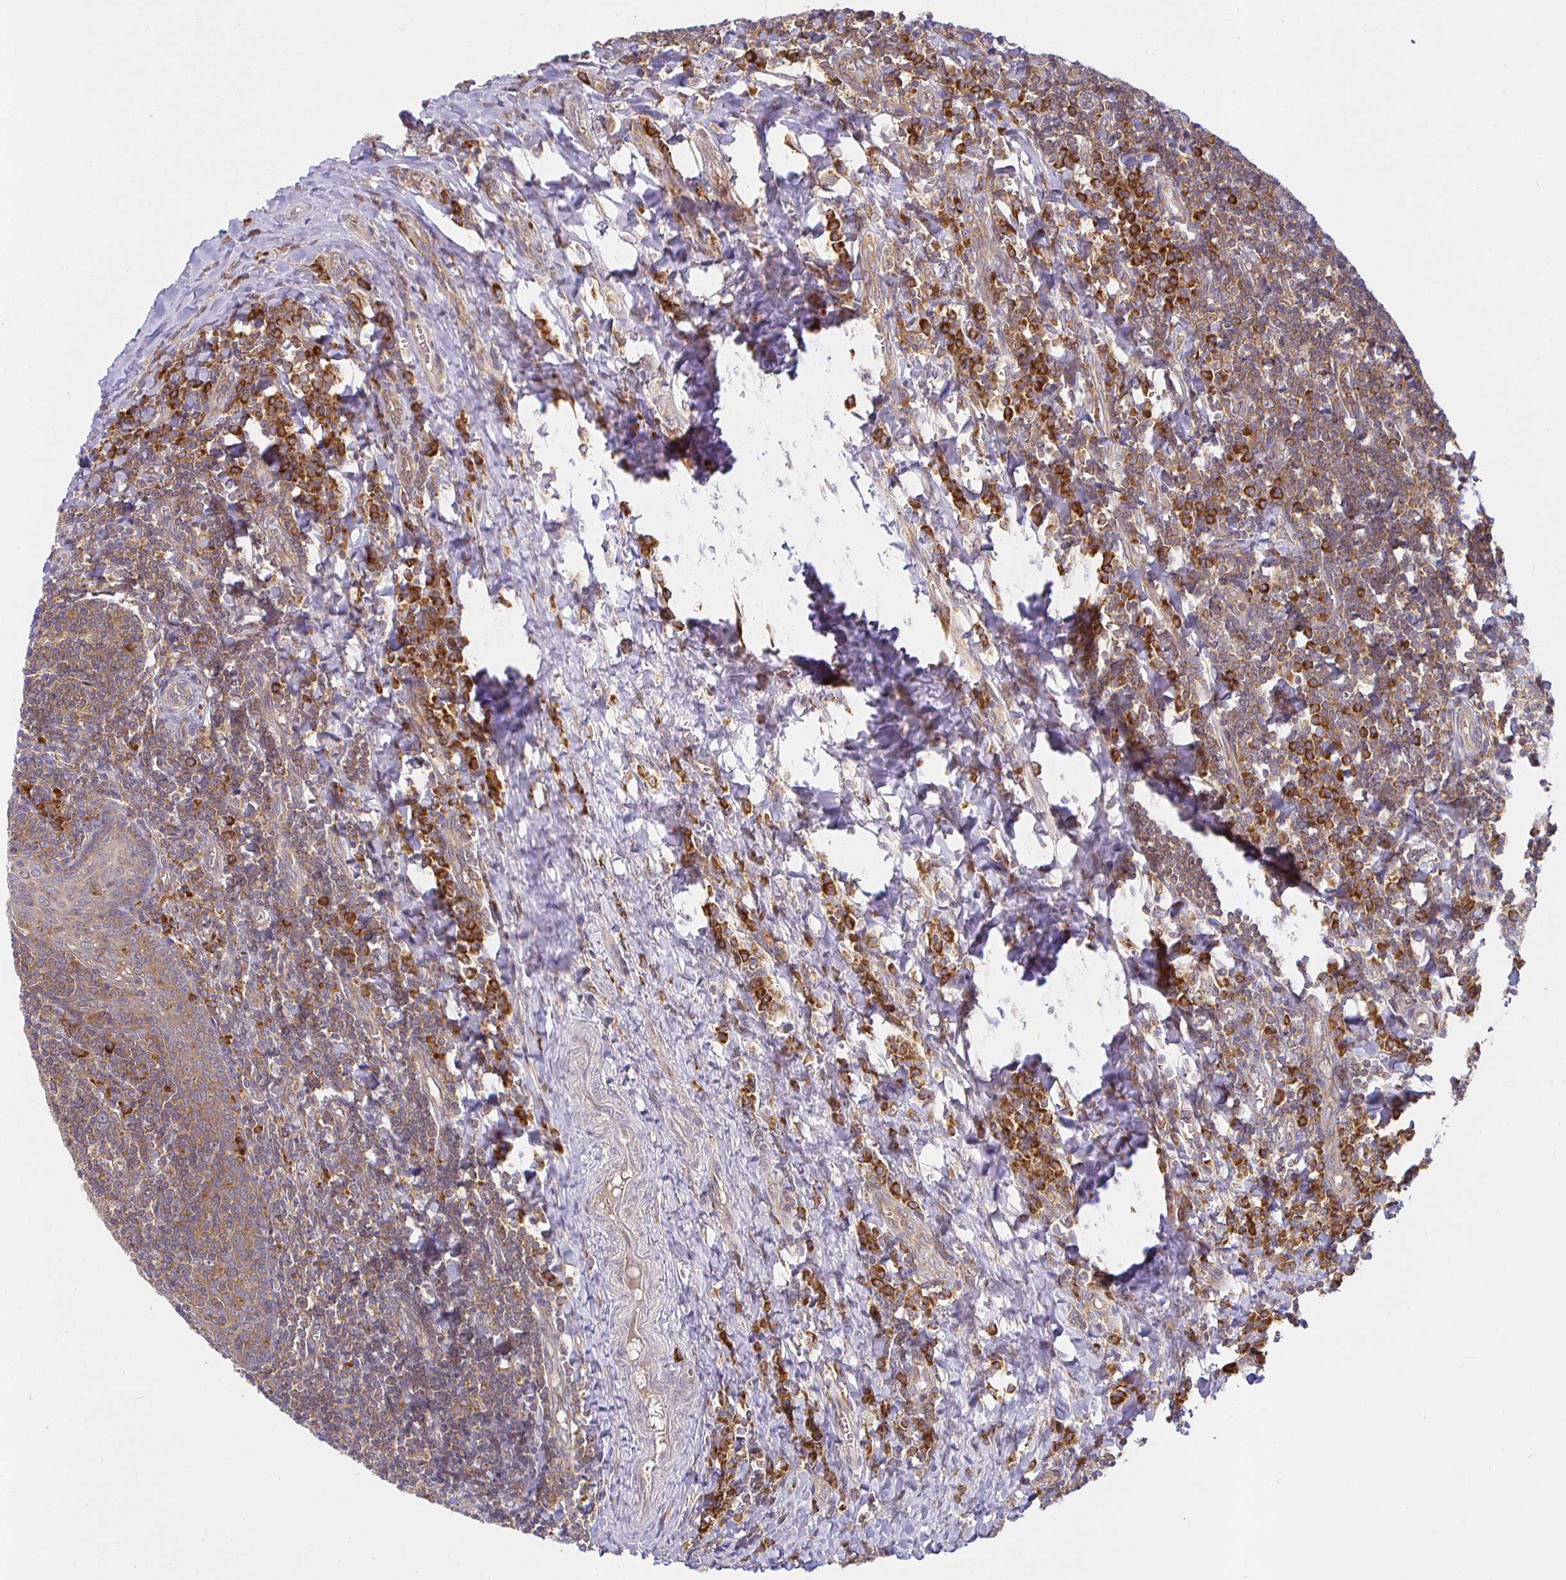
{"staining": {"intensity": "moderate", "quantity": ">75%", "location": "cytoplasmic/membranous"}, "tissue": "tonsil", "cell_type": "Germinal center cells", "image_type": "normal", "snomed": [{"axis": "morphology", "description": "Normal tissue, NOS"}, {"axis": "morphology", "description": "Inflammation, NOS"}, {"axis": "topography", "description": "Tonsil"}], "caption": "Protein staining demonstrates moderate cytoplasmic/membranous positivity in about >75% of germinal center cells in unremarkable tonsil.", "gene": "IRAK1", "patient": {"sex": "female", "age": 31}}